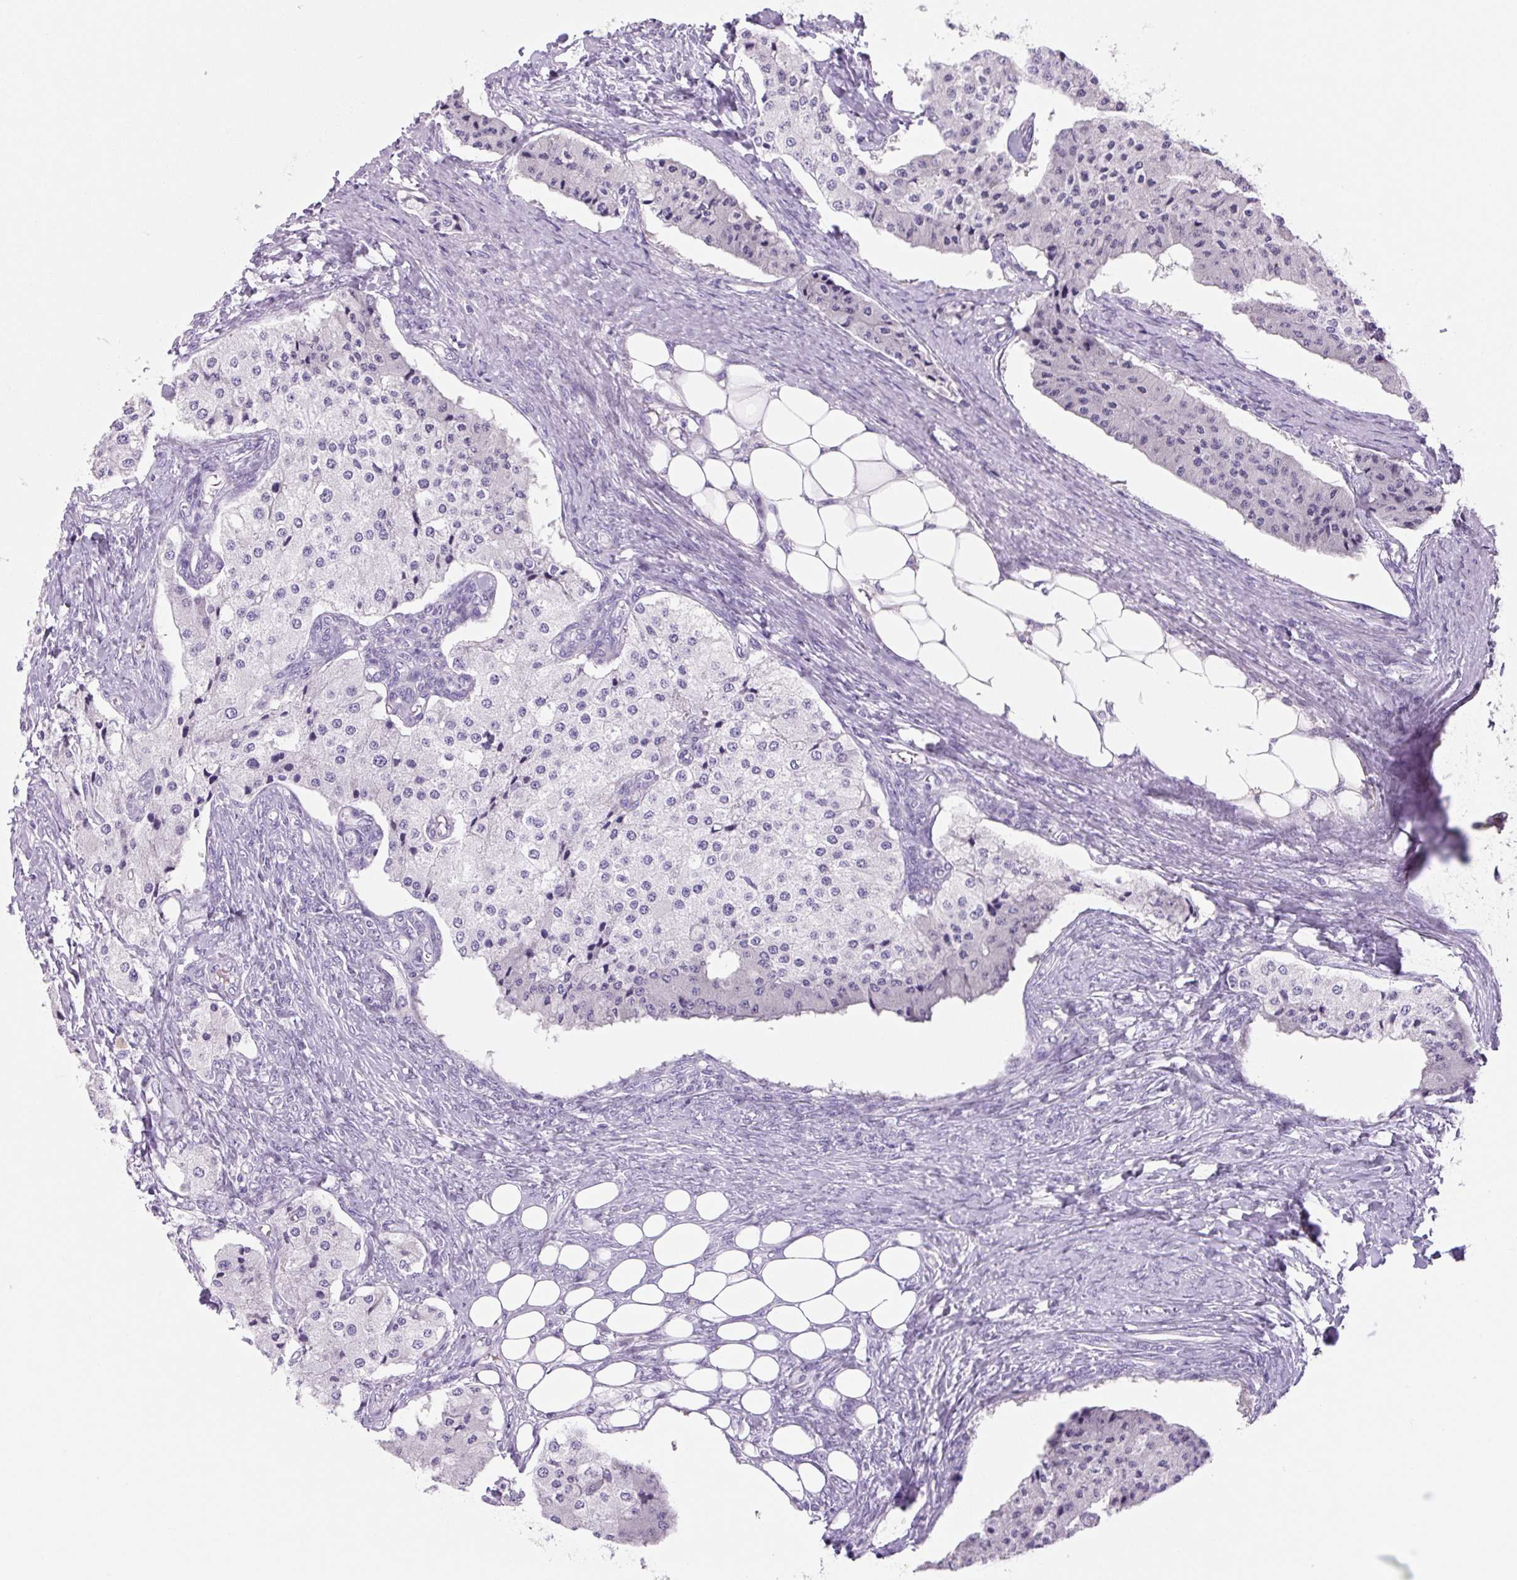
{"staining": {"intensity": "negative", "quantity": "none", "location": "none"}, "tissue": "carcinoid", "cell_type": "Tumor cells", "image_type": "cancer", "snomed": [{"axis": "morphology", "description": "Carcinoid, malignant, NOS"}, {"axis": "topography", "description": "Colon"}], "caption": "This photomicrograph is of carcinoid stained with immunohistochemistry to label a protein in brown with the nuclei are counter-stained blue. There is no expression in tumor cells.", "gene": "PRRT1", "patient": {"sex": "female", "age": 52}}